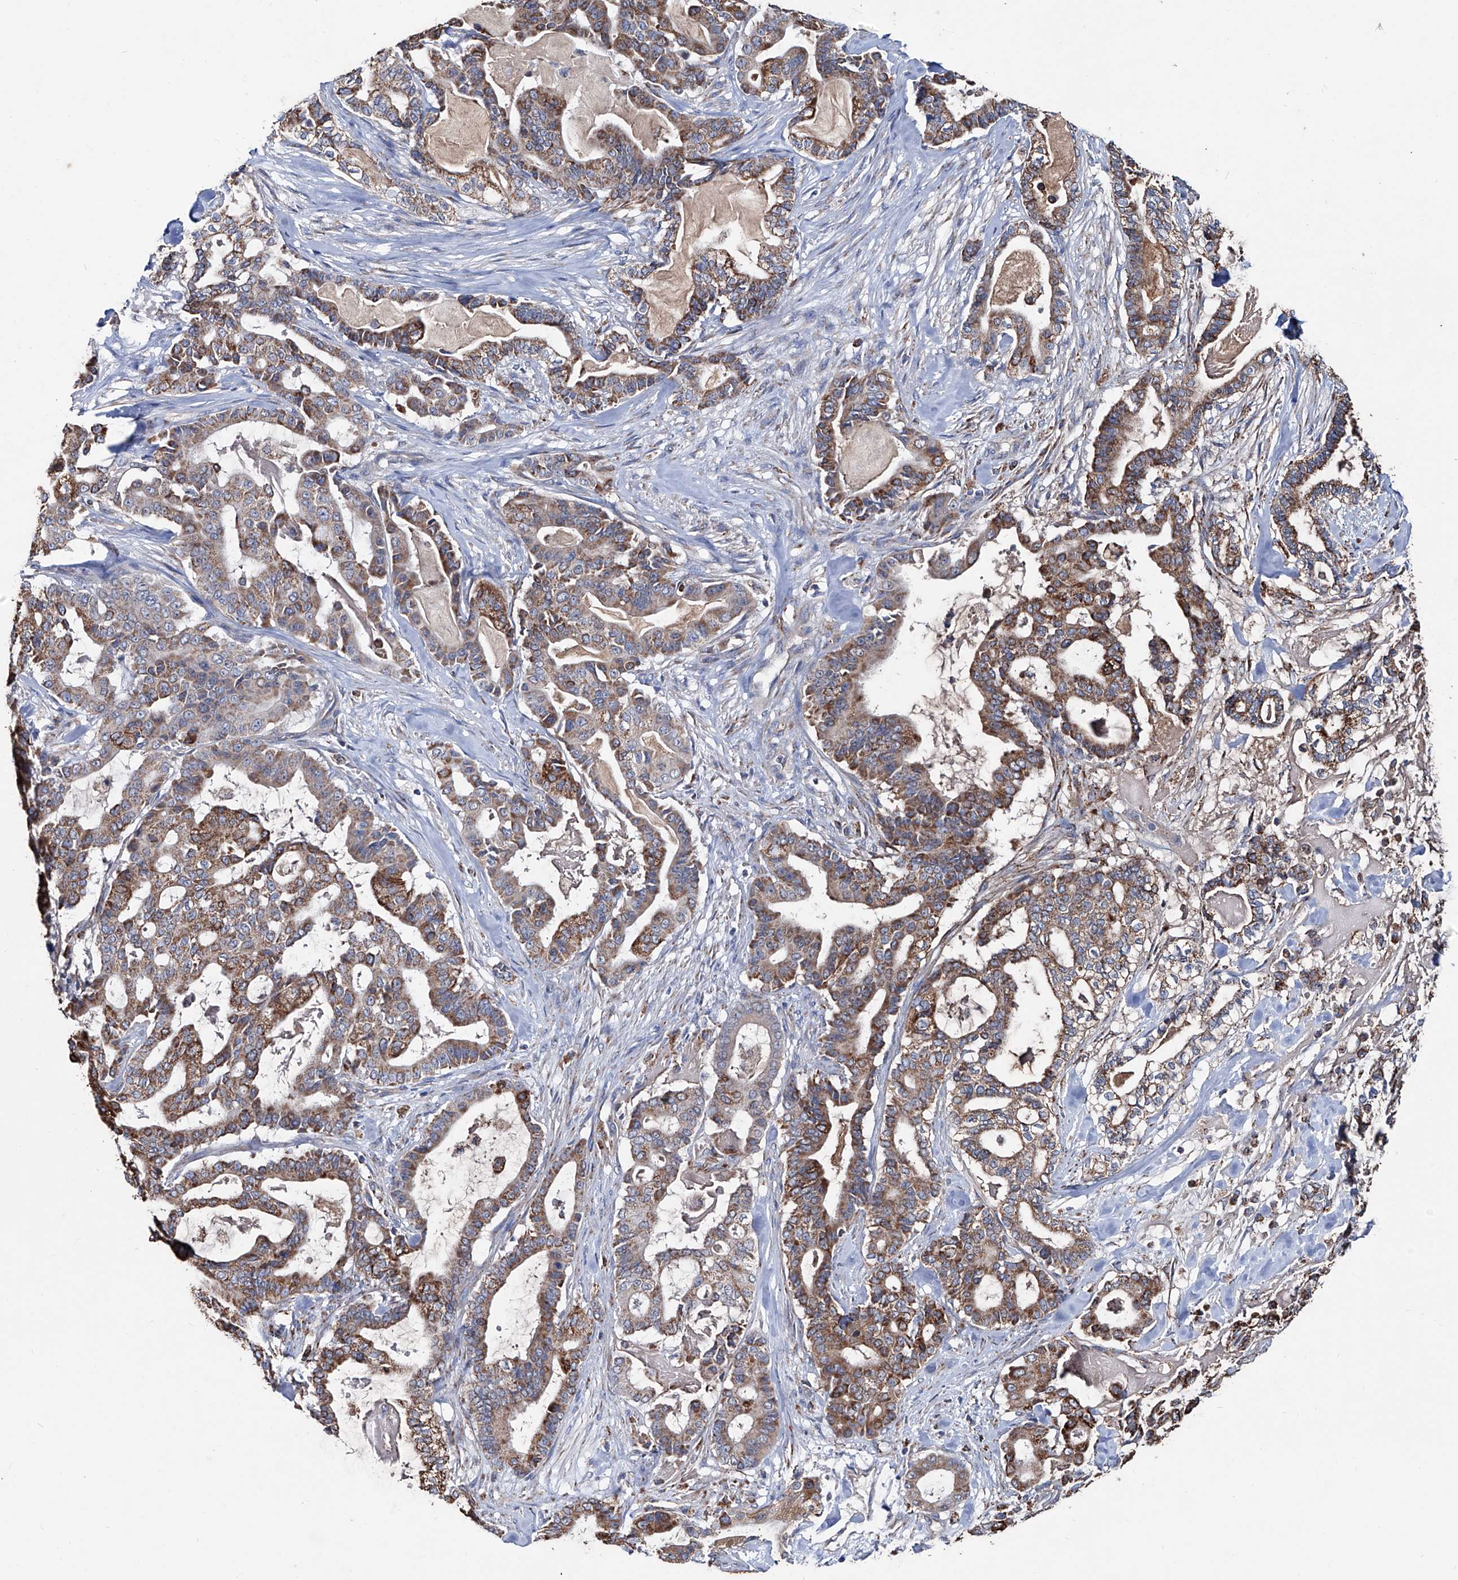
{"staining": {"intensity": "moderate", "quantity": ">75%", "location": "cytoplasmic/membranous"}, "tissue": "pancreatic cancer", "cell_type": "Tumor cells", "image_type": "cancer", "snomed": [{"axis": "morphology", "description": "Adenocarcinoma, NOS"}, {"axis": "topography", "description": "Pancreas"}], "caption": "Immunohistochemistry (IHC) micrograph of human pancreatic cancer stained for a protein (brown), which shows medium levels of moderate cytoplasmic/membranous positivity in about >75% of tumor cells.", "gene": "NHS", "patient": {"sex": "male", "age": 63}}